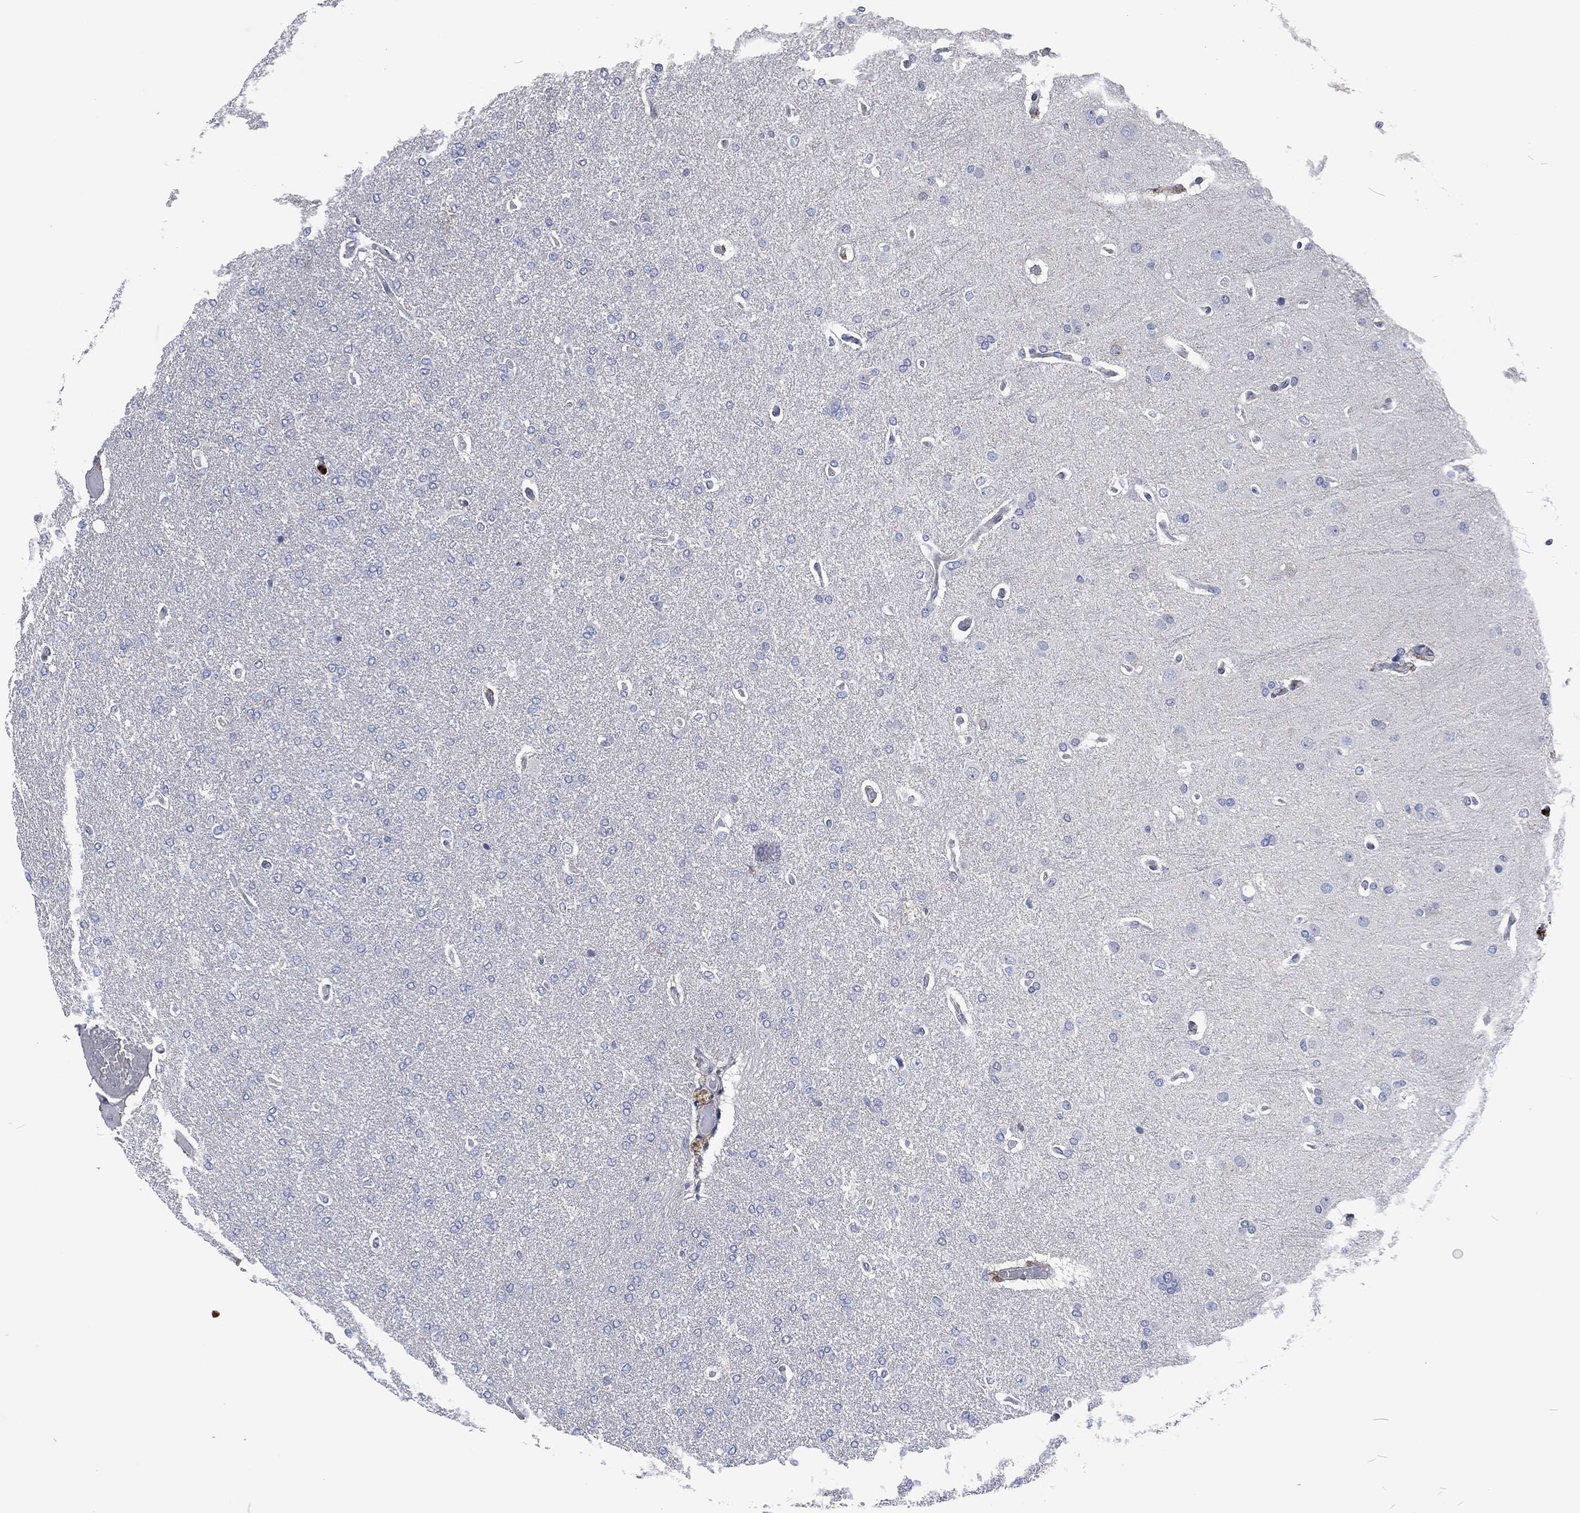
{"staining": {"intensity": "negative", "quantity": "none", "location": "none"}, "tissue": "glioma", "cell_type": "Tumor cells", "image_type": "cancer", "snomed": [{"axis": "morphology", "description": "Glioma, malignant, Low grade"}, {"axis": "topography", "description": "Brain"}], "caption": "DAB immunohistochemical staining of human malignant low-grade glioma displays no significant positivity in tumor cells.", "gene": "MPO", "patient": {"sex": "male", "age": 41}}